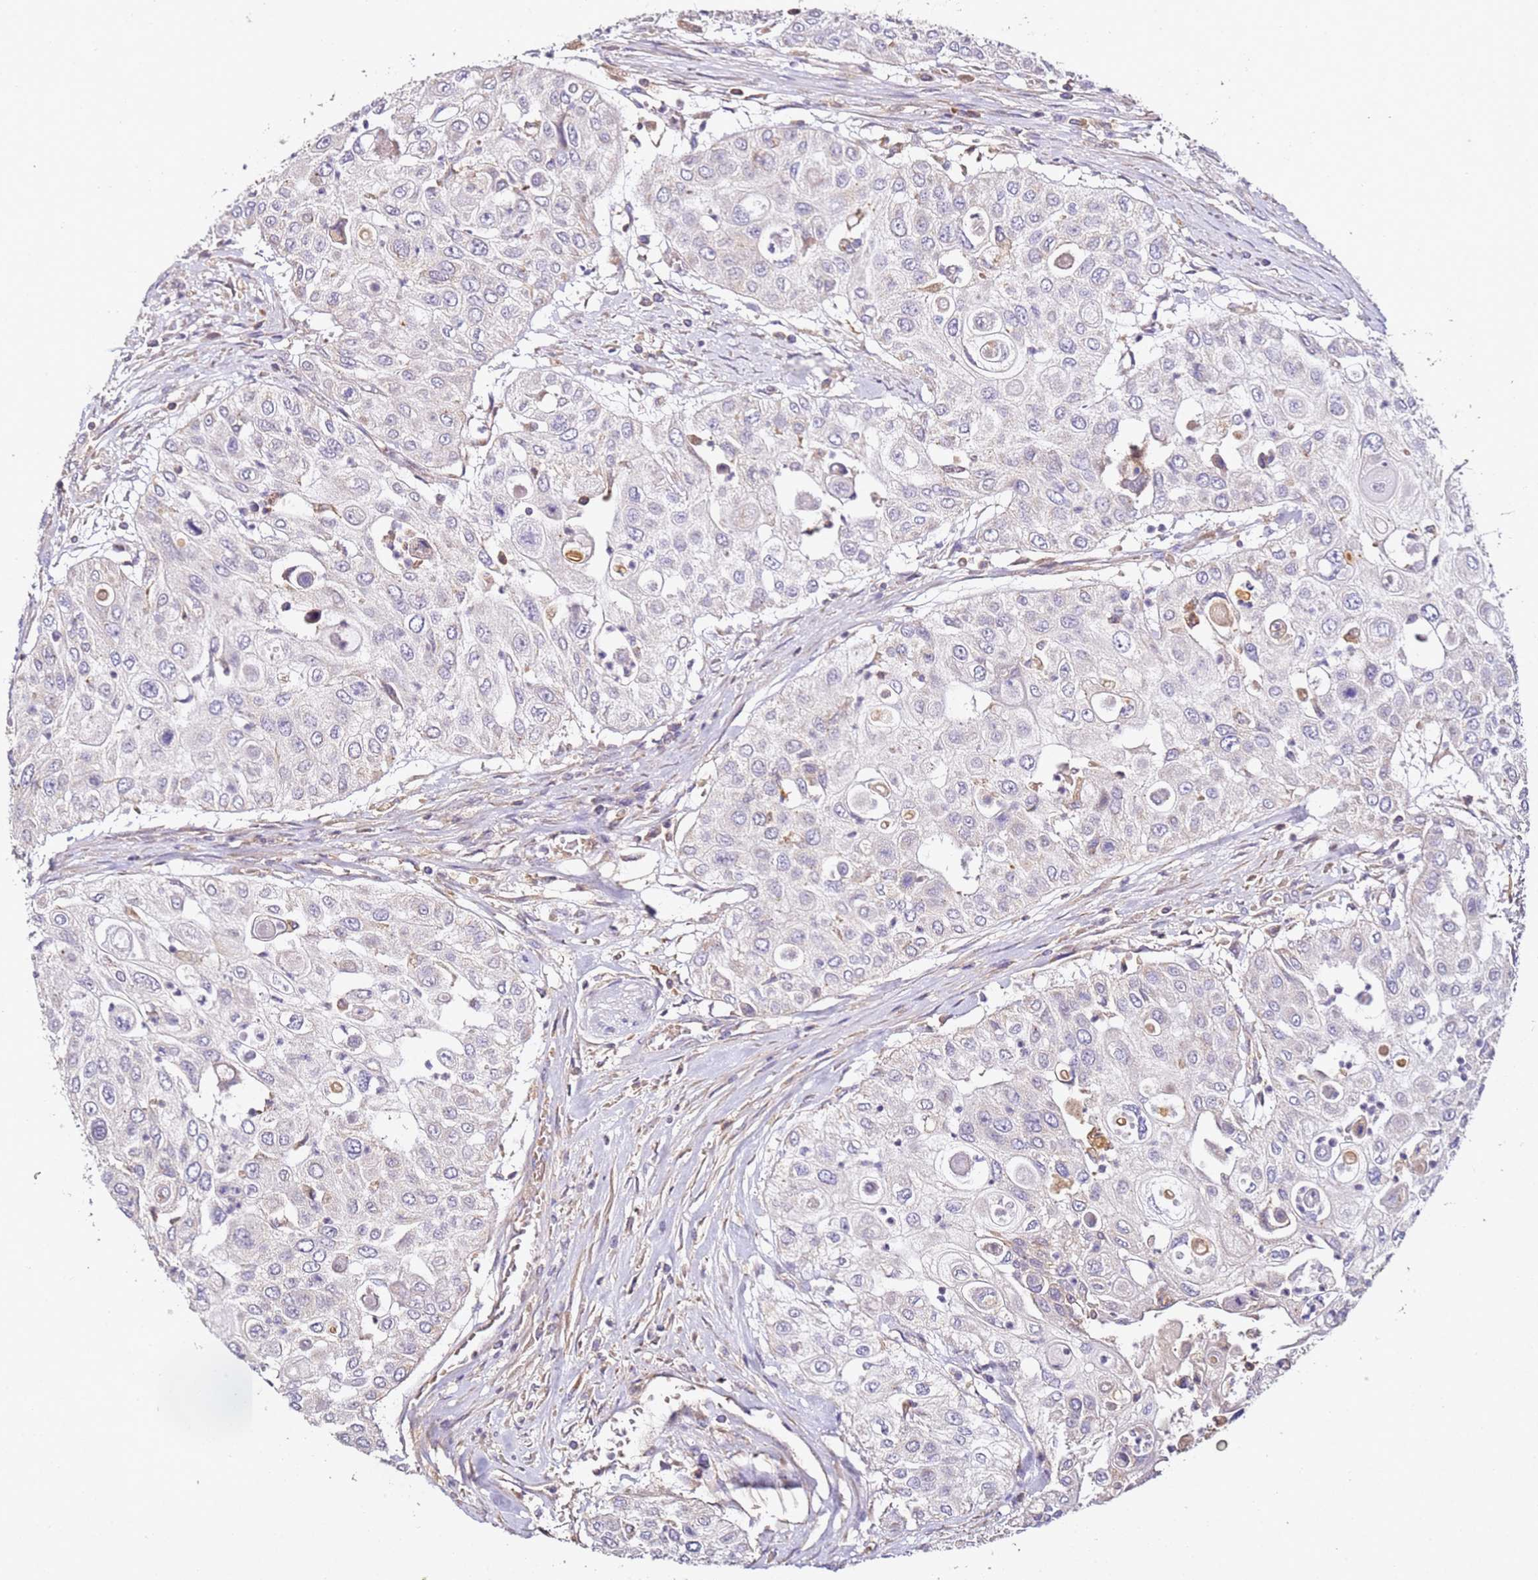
{"staining": {"intensity": "negative", "quantity": "none", "location": "none"}, "tissue": "urothelial cancer", "cell_type": "Tumor cells", "image_type": "cancer", "snomed": [{"axis": "morphology", "description": "Urothelial carcinoma, High grade"}, {"axis": "topography", "description": "Urinary bladder"}], "caption": "Tumor cells show no significant positivity in high-grade urothelial carcinoma. The staining is performed using DAB (3,3'-diaminobenzidine) brown chromogen with nuclei counter-stained in using hematoxylin.", "gene": "OR2B11", "patient": {"sex": "female", "age": 79}}